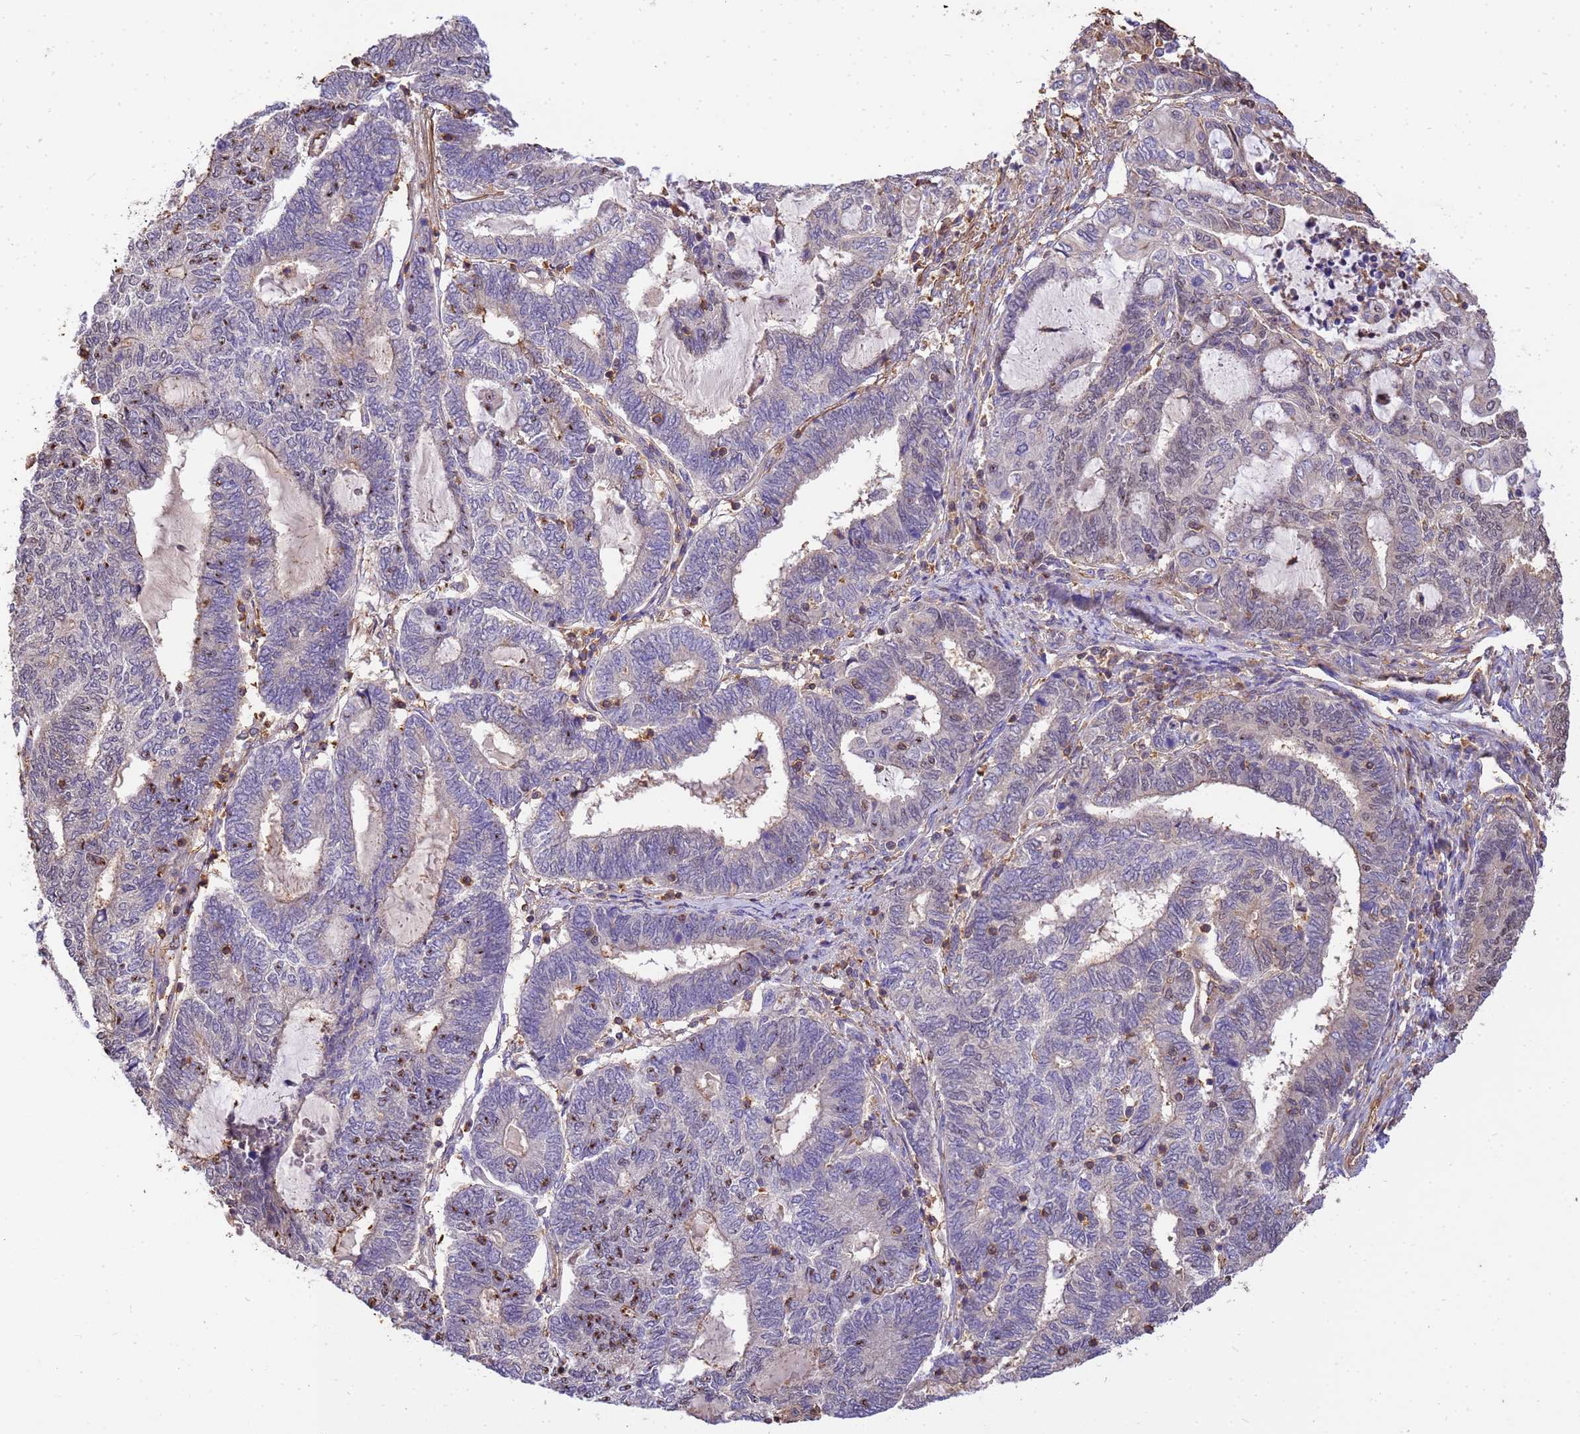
{"staining": {"intensity": "weak", "quantity": "<25%", "location": "cytoplasmic/membranous"}, "tissue": "endometrial cancer", "cell_type": "Tumor cells", "image_type": "cancer", "snomed": [{"axis": "morphology", "description": "Adenocarcinoma, NOS"}, {"axis": "topography", "description": "Uterus"}, {"axis": "topography", "description": "Endometrium"}], "caption": "Tumor cells are negative for protein expression in human endometrial cancer (adenocarcinoma).", "gene": "WDR64", "patient": {"sex": "female", "age": 70}}